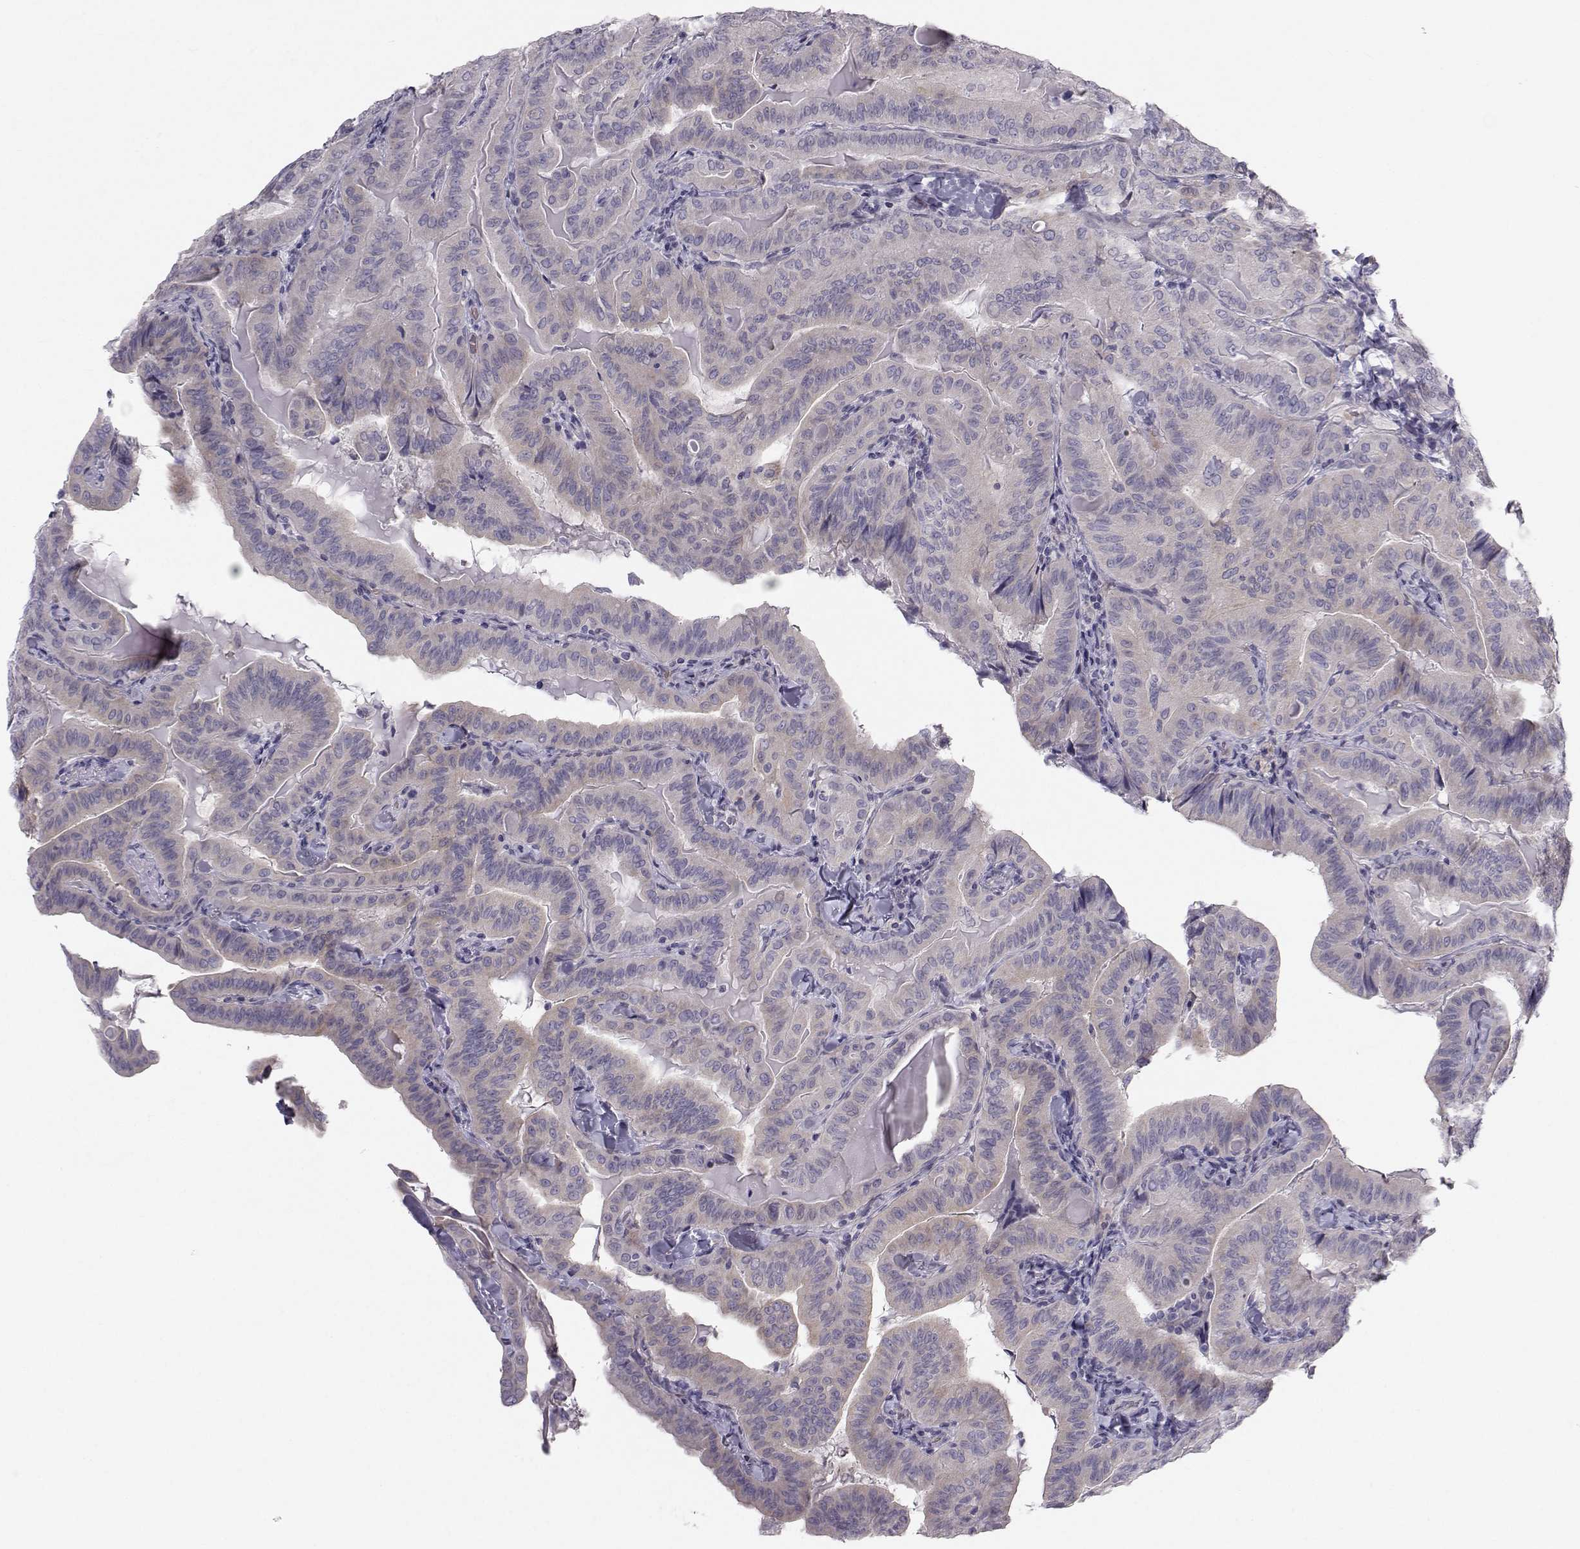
{"staining": {"intensity": "negative", "quantity": "none", "location": "none"}, "tissue": "thyroid cancer", "cell_type": "Tumor cells", "image_type": "cancer", "snomed": [{"axis": "morphology", "description": "Papillary adenocarcinoma, NOS"}, {"axis": "topography", "description": "Thyroid gland"}], "caption": "IHC of thyroid cancer (papillary adenocarcinoma) exhibits no expression in tumor cells.", "gene": "GARIN3", "patient": {"sex": "female", "age": 68}}